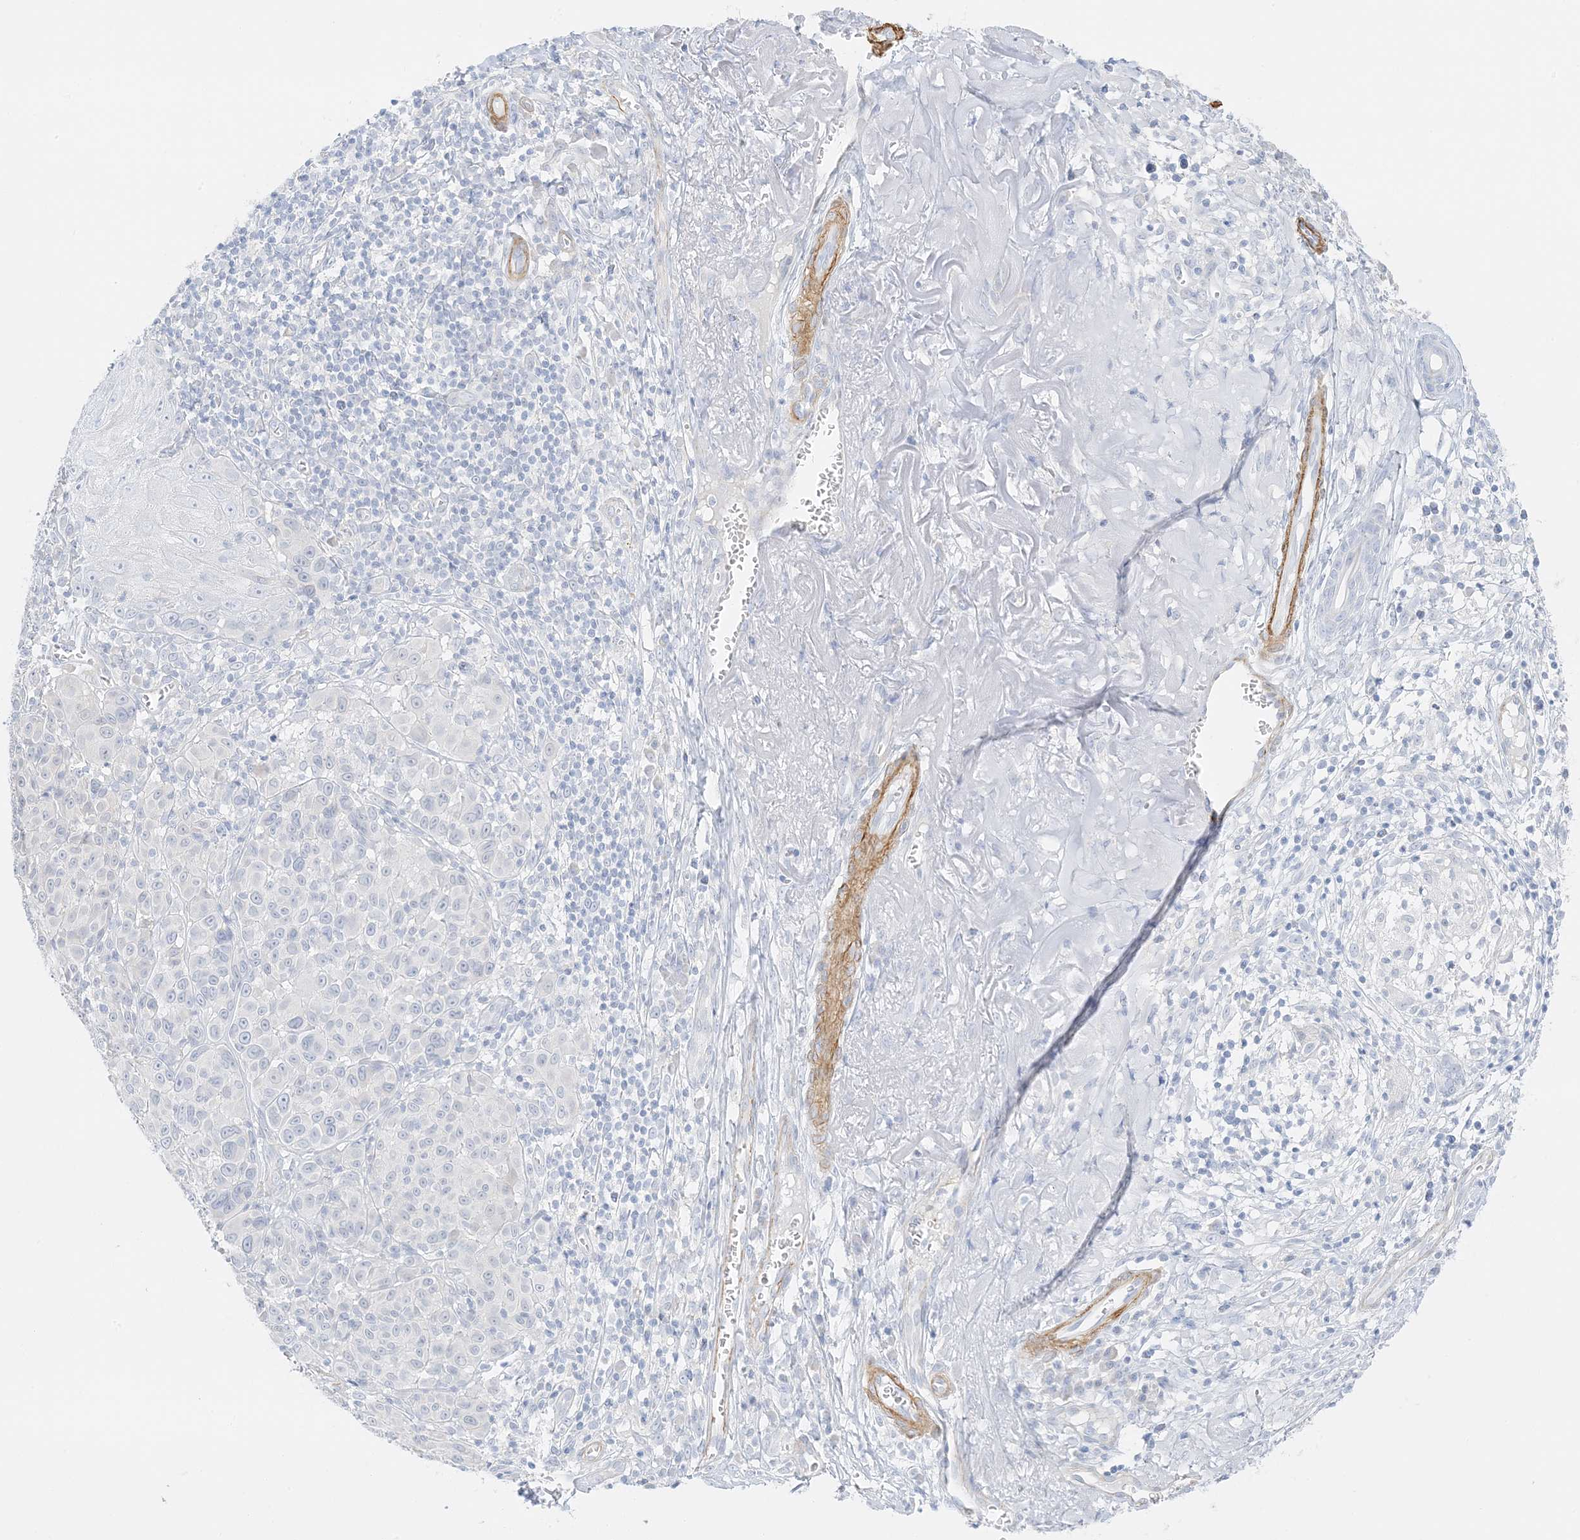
{"staining": {"intensity": "negative", "quantity": "none", "location": "none"}, "tissue": "melanoma", "cell_type": "Tumor cells", "image_type": "cancer", "snomed": [{"axis": "morphology", "description": "Malignant melanoma, NOS"}, {"axis": "topography", "description": "Skin"}], "caption": "Histopathology image shows no protein staining in tumor cells of melanoma tissue.", "gene": "SLC22A13", "patient": {"sex": "male", "age": 73}}